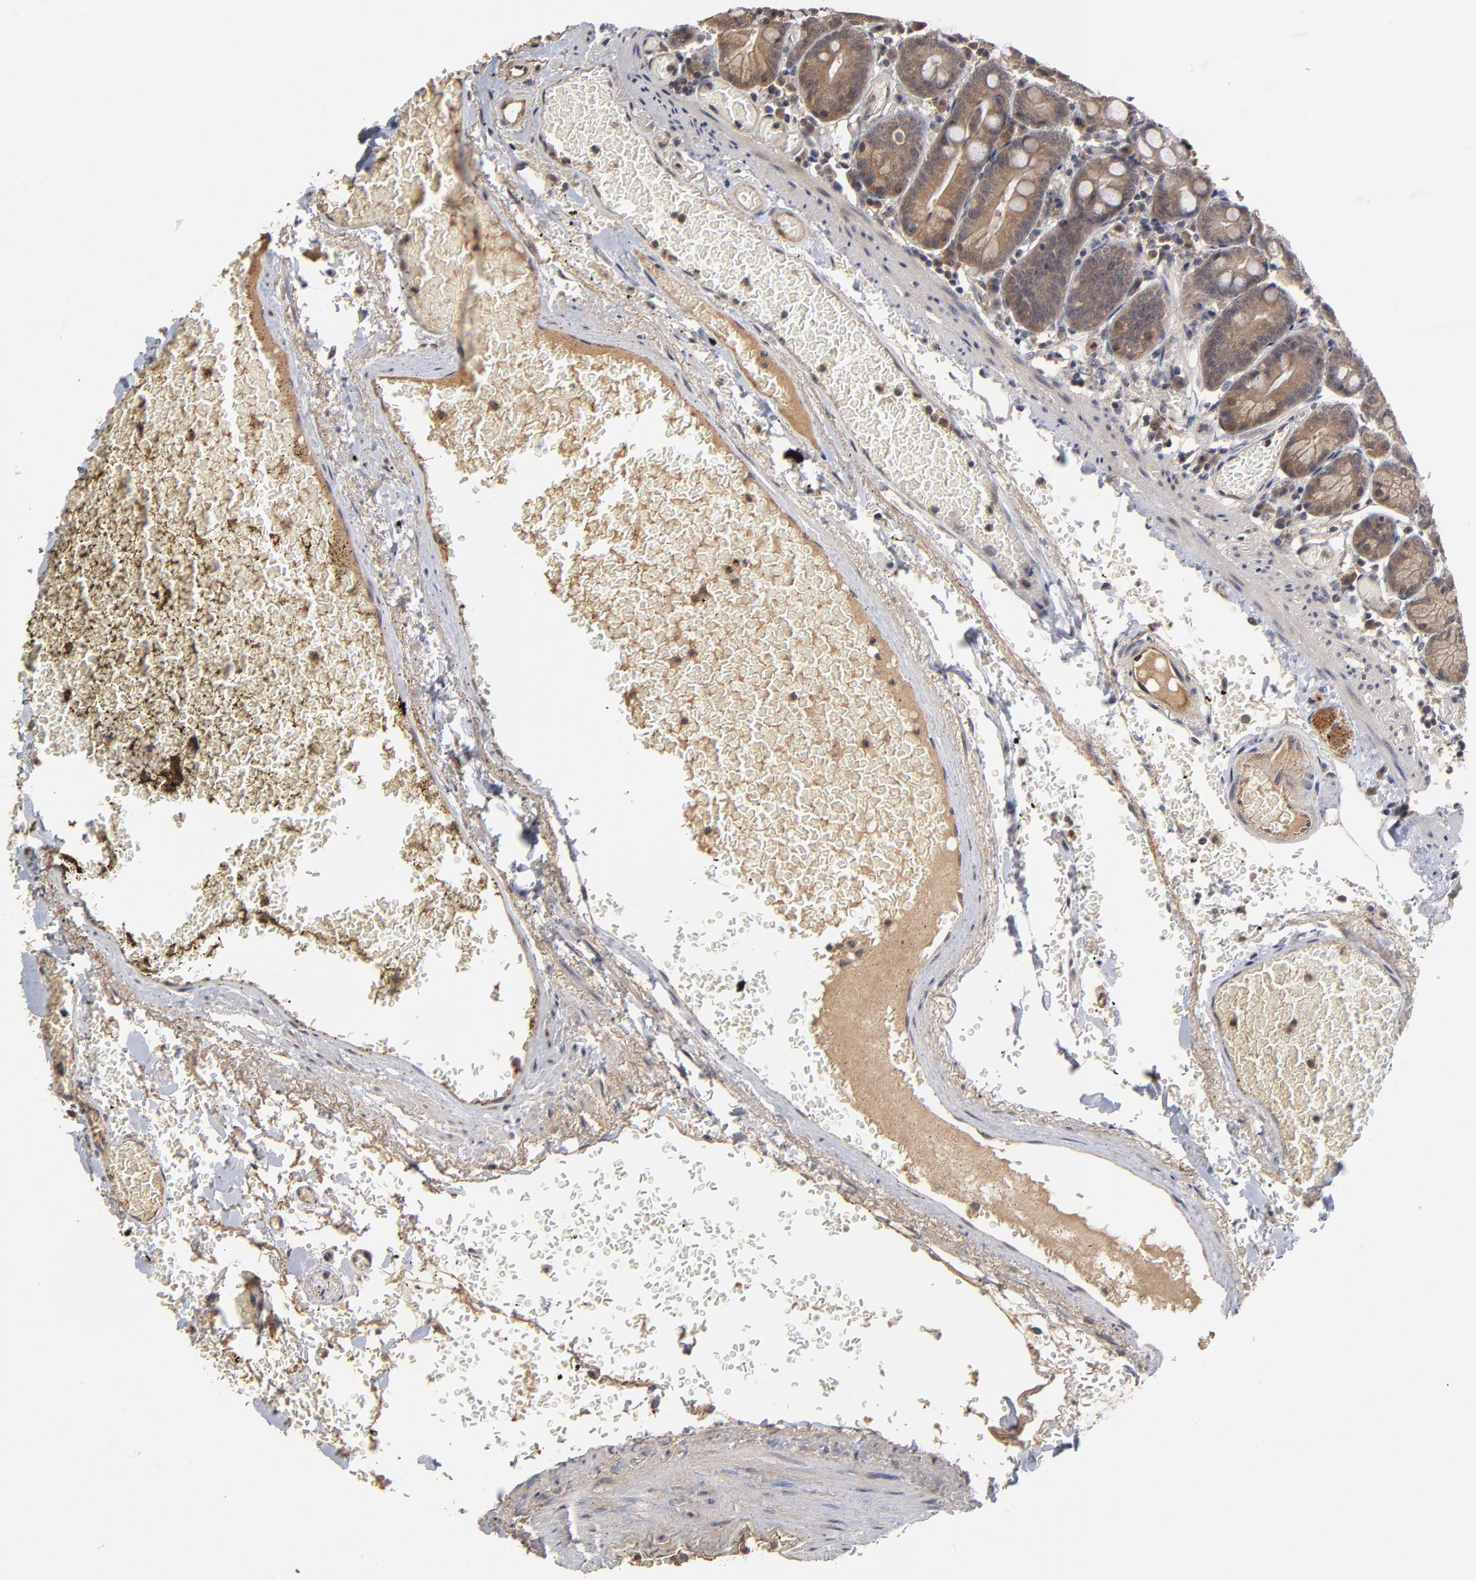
{"staining": {"intensity": "moderate", "quantity": ">75%", "location": "cytoplasmic/membranous"}, "tissue": "small intestine", "cell_type": "Glandular cells", "image_type": "normal", "snomed": [{"axis": "morphology", "description": "Normal tissue, NOS"}, {"axis": "topography", "description": "Small intestine"}], "caption": "Protein expression by IHC shows moderate cytoplasmic/membranous positivity in about >75% of glandular cells in unremarkable small intestine.", "gene": "ASB8", "patient": {"sex": "male", "age": 71}}